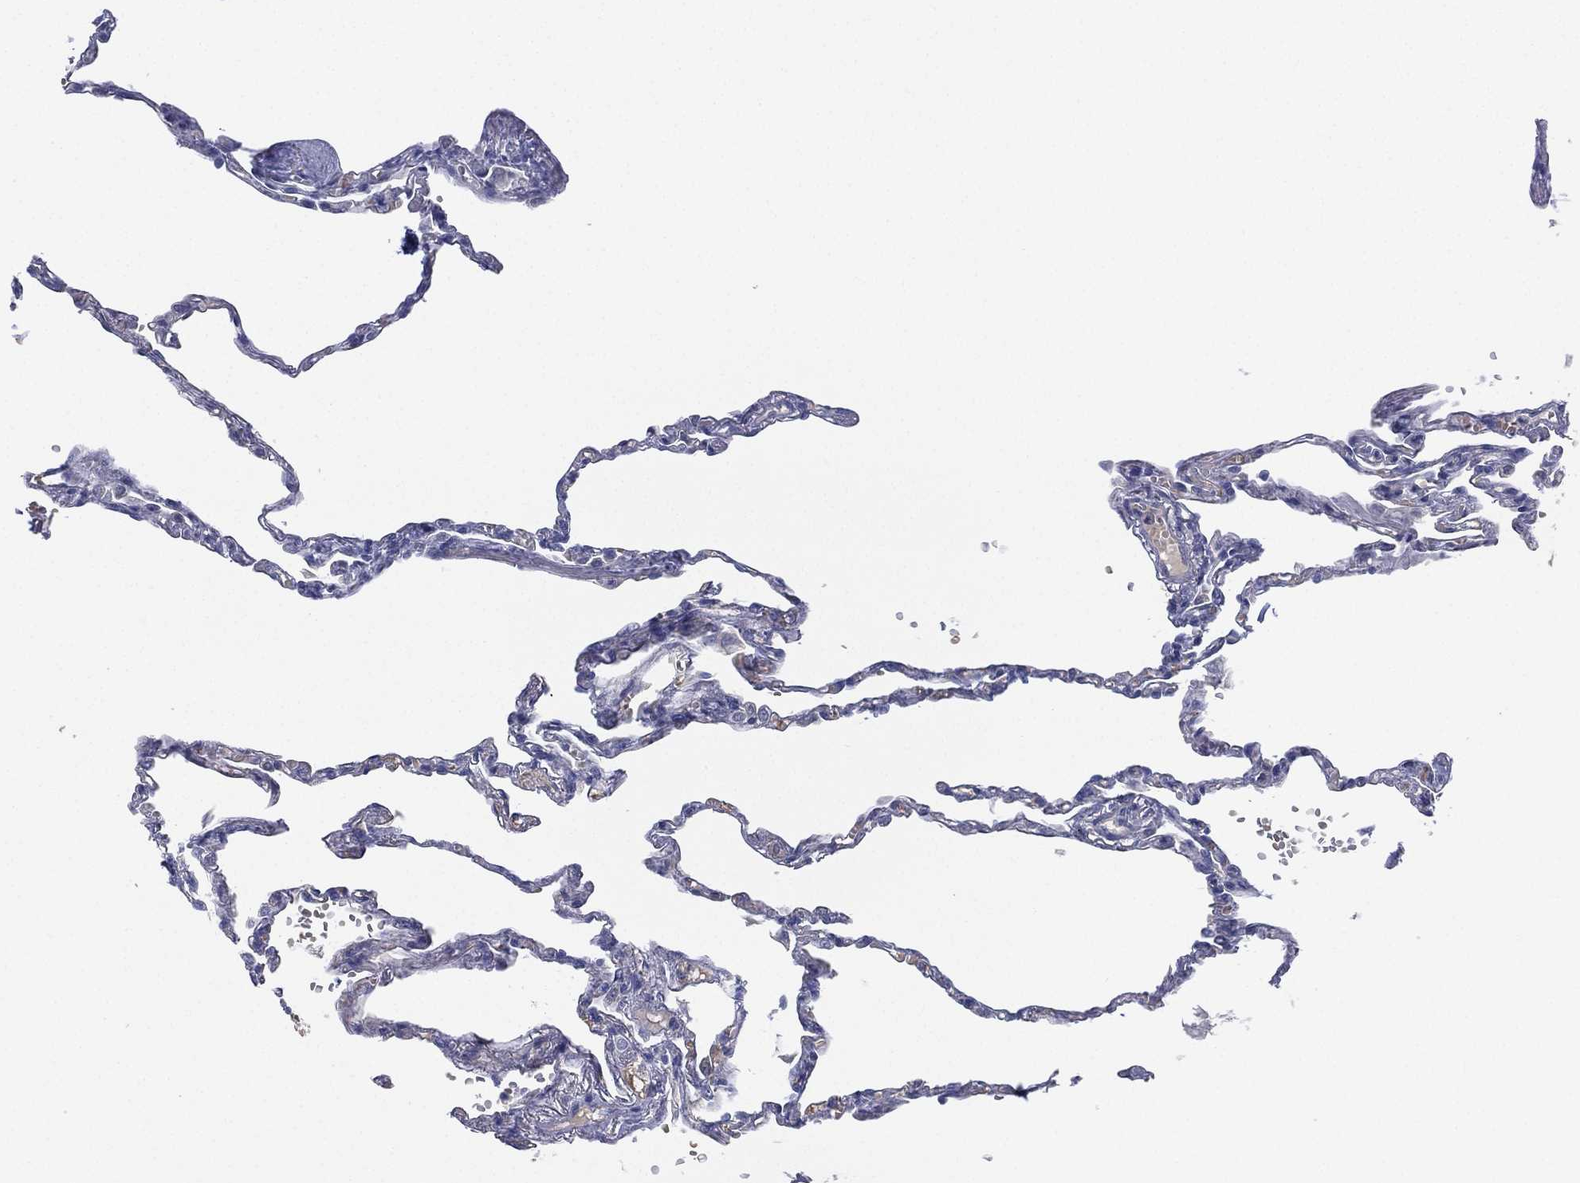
{"staining": {"intensity": "negative", "quantity": "none", "location": "none"}, "tissue": "lung", "cell_type": "Alveolar cells", "image_type": "normal", "snomed": [{"axis": "morphology", "description": "Normal tissue, NOS"}, {"axis": "topography", "description": "Lung"}], "caption": "The micrograph demonstrates no significant staining in alveolar cells of lung.", "gene": "CYP2D6", "patient": {"sex": "male", "age": 78}}